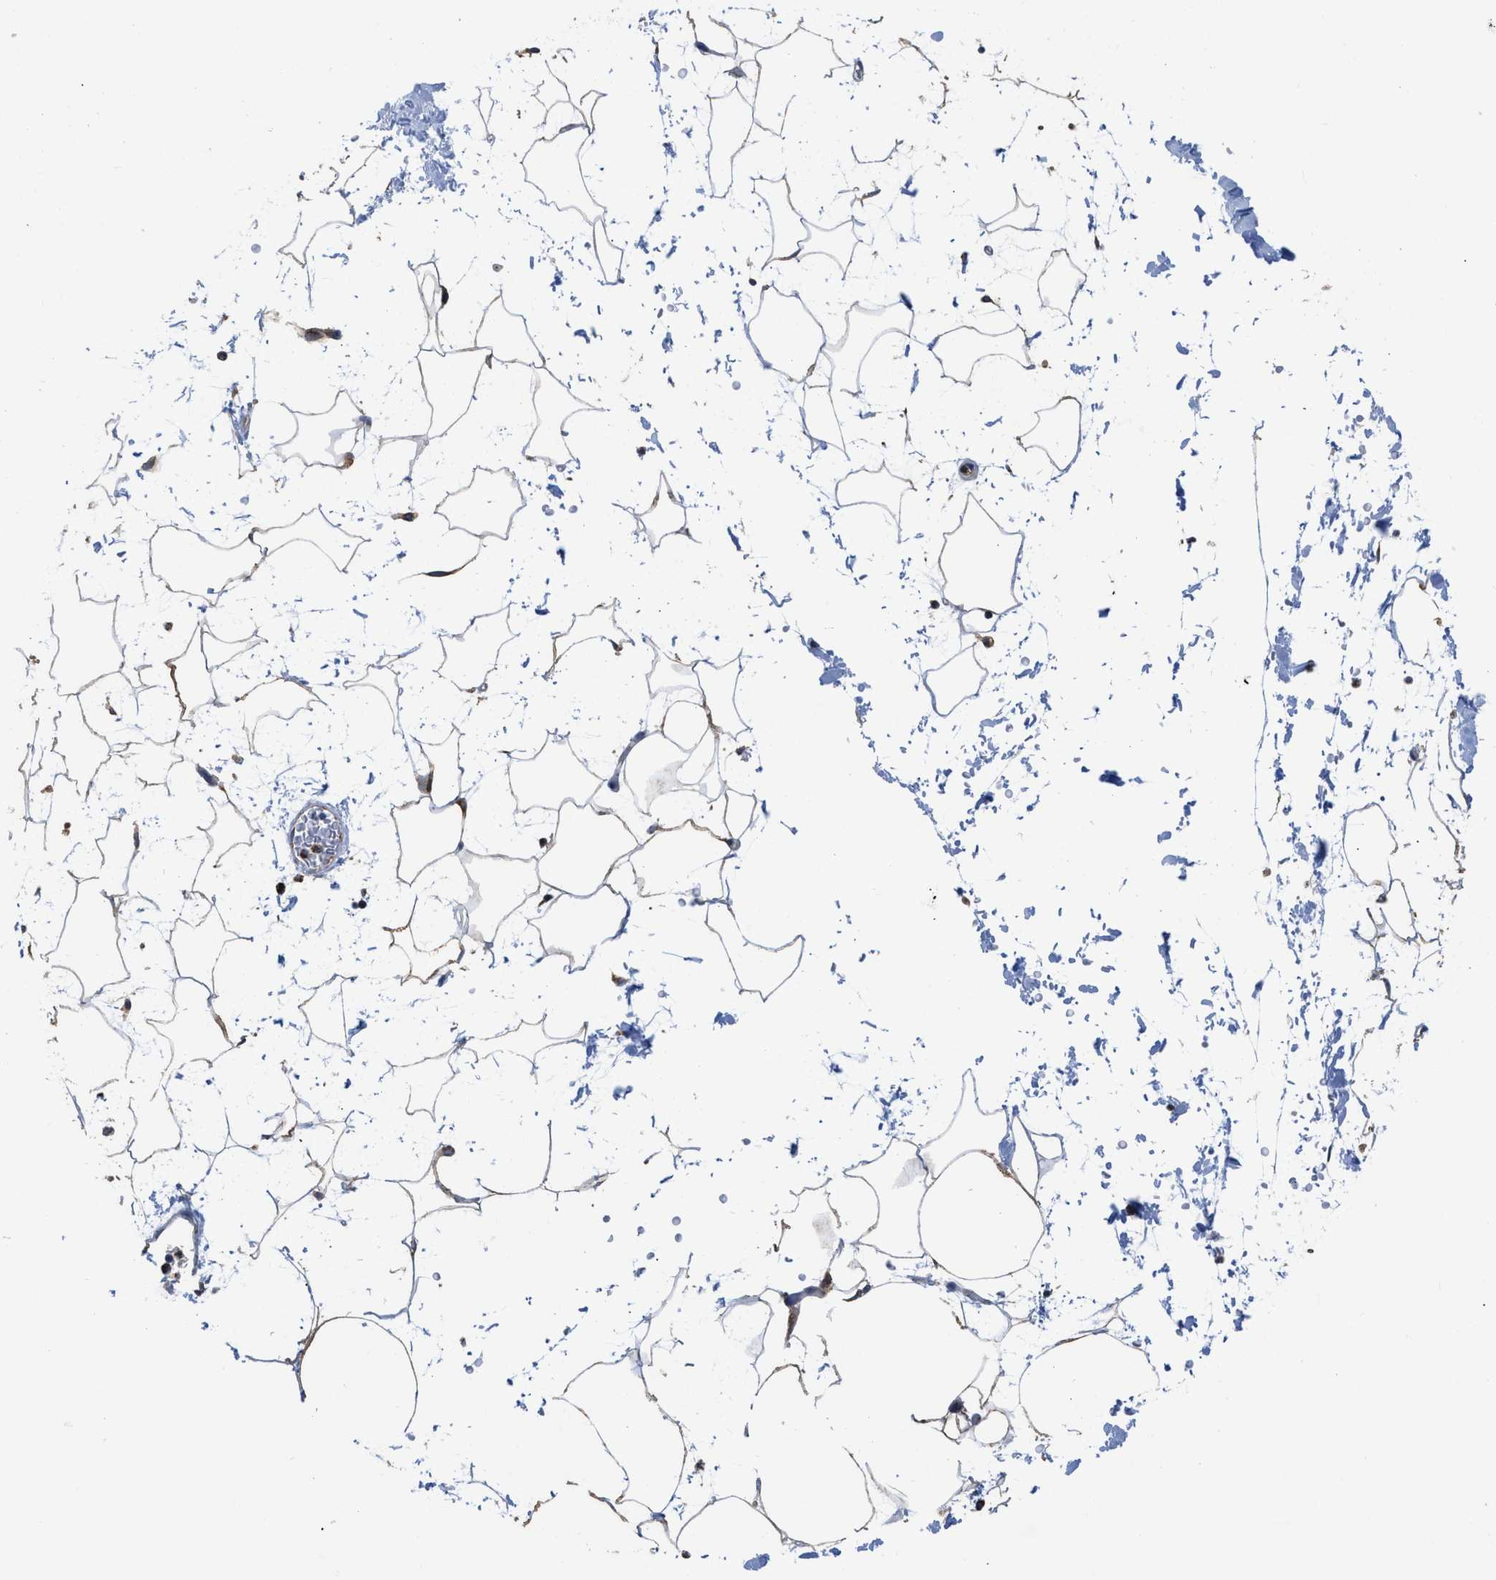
{"staining": {"intensity": "weak", "quantity": ">75%", "location": "cytoplasmic/membranous"}, "tissue": "adipose tissue", "cell_type": "Adipocytes", "image_type": "normal", "snomed": [{"axis": "morphology", "description": "Normal tissue, NOS"}, {"axis": "topography", "description": "Soft tissue"}], "caption": "Immunohistochemical staining of unremarkable human adipose tissue exhibits >75% levels of weak cytoplasmic/membranous protein expression in about >75% of adipocytes.", "gene": "AK2", "patient": {"sex": "male", "age": 72}}